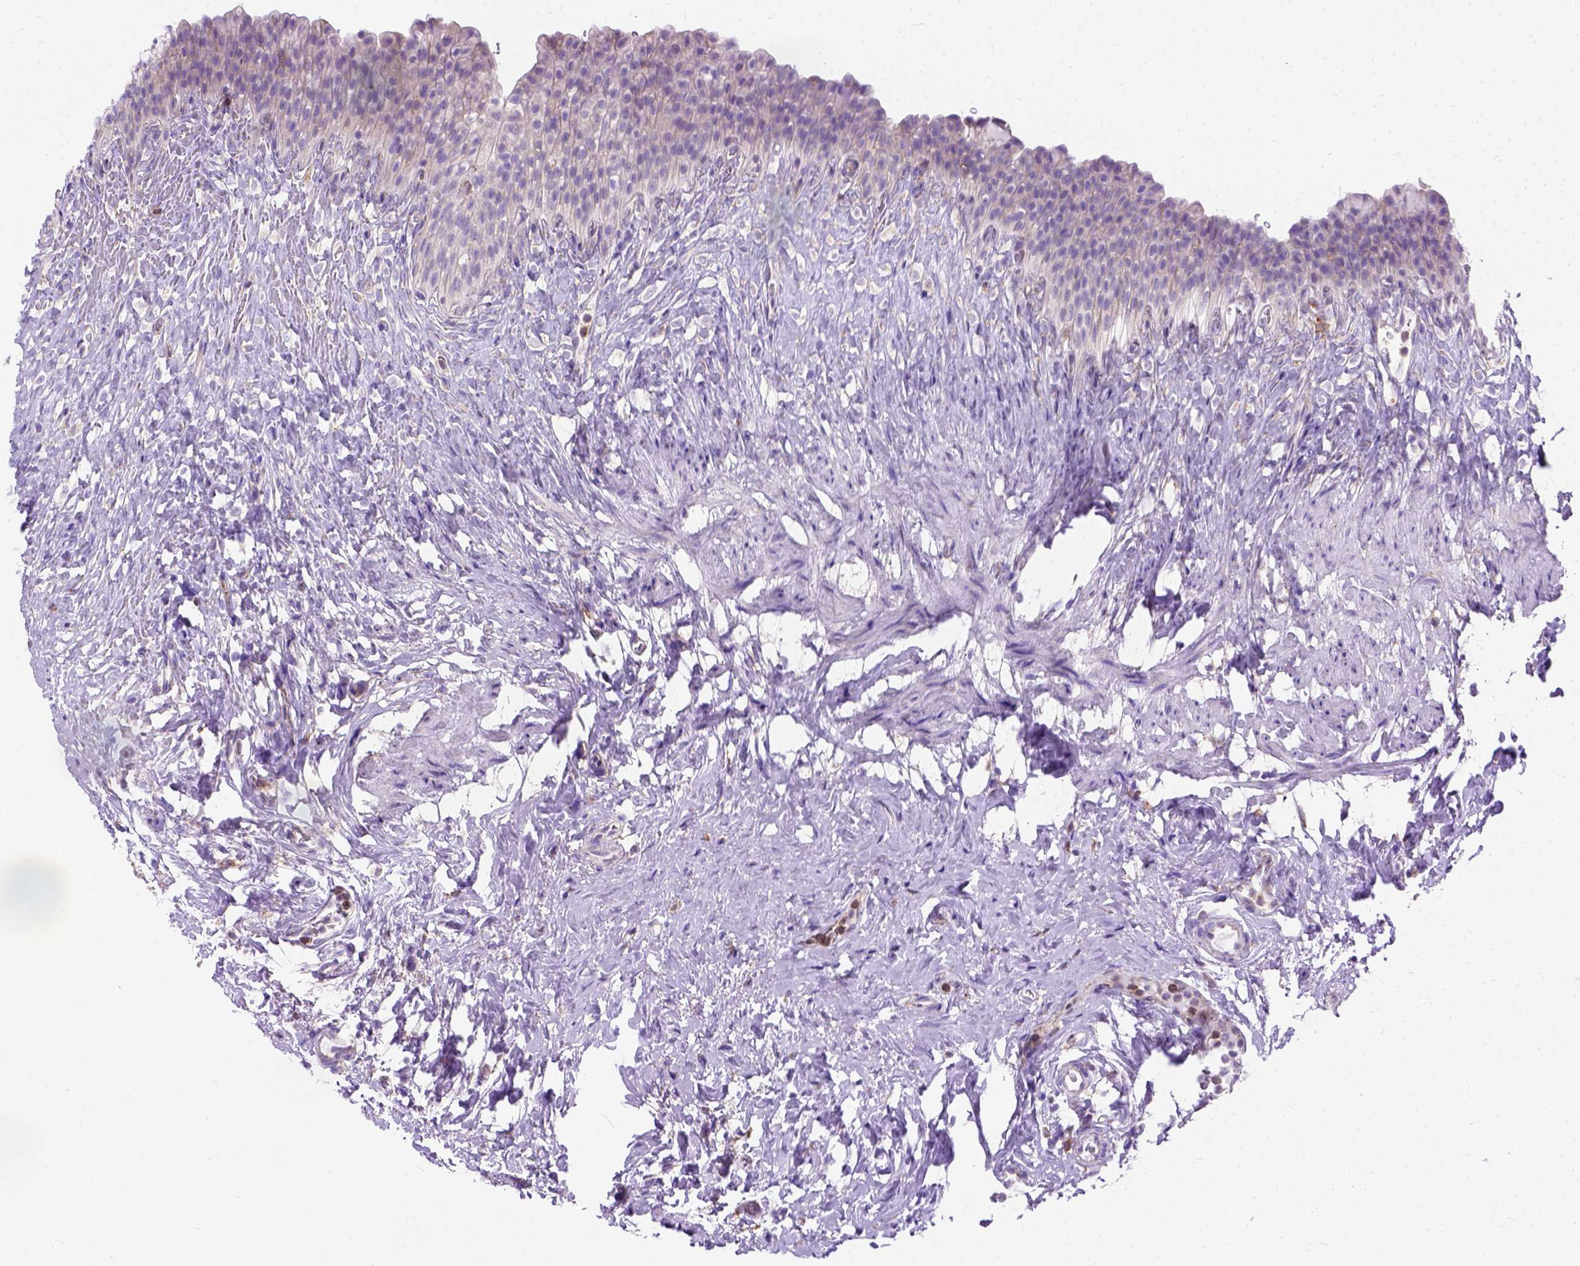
{"staining": {"intensity": "negative", "quantity": "none", "location": "none"}, "tissue": "urinary bladder", "cell_type": "Urothelial cells", "image_type": "normal", "snomed": [{"axis": "morphology", "description": "Normal tissue, NOS"}, {"axis": "topography", "description": "Urinary bladder"}, {"axis": "topography", "description": "Prostate"}], "caption": "DAB immunohistochemical staining of normal human urinary bladder exhibits no significant expression in urothelial cells.", "gene": "PLK4", "patient": {"sex": "male", "age": 76}}